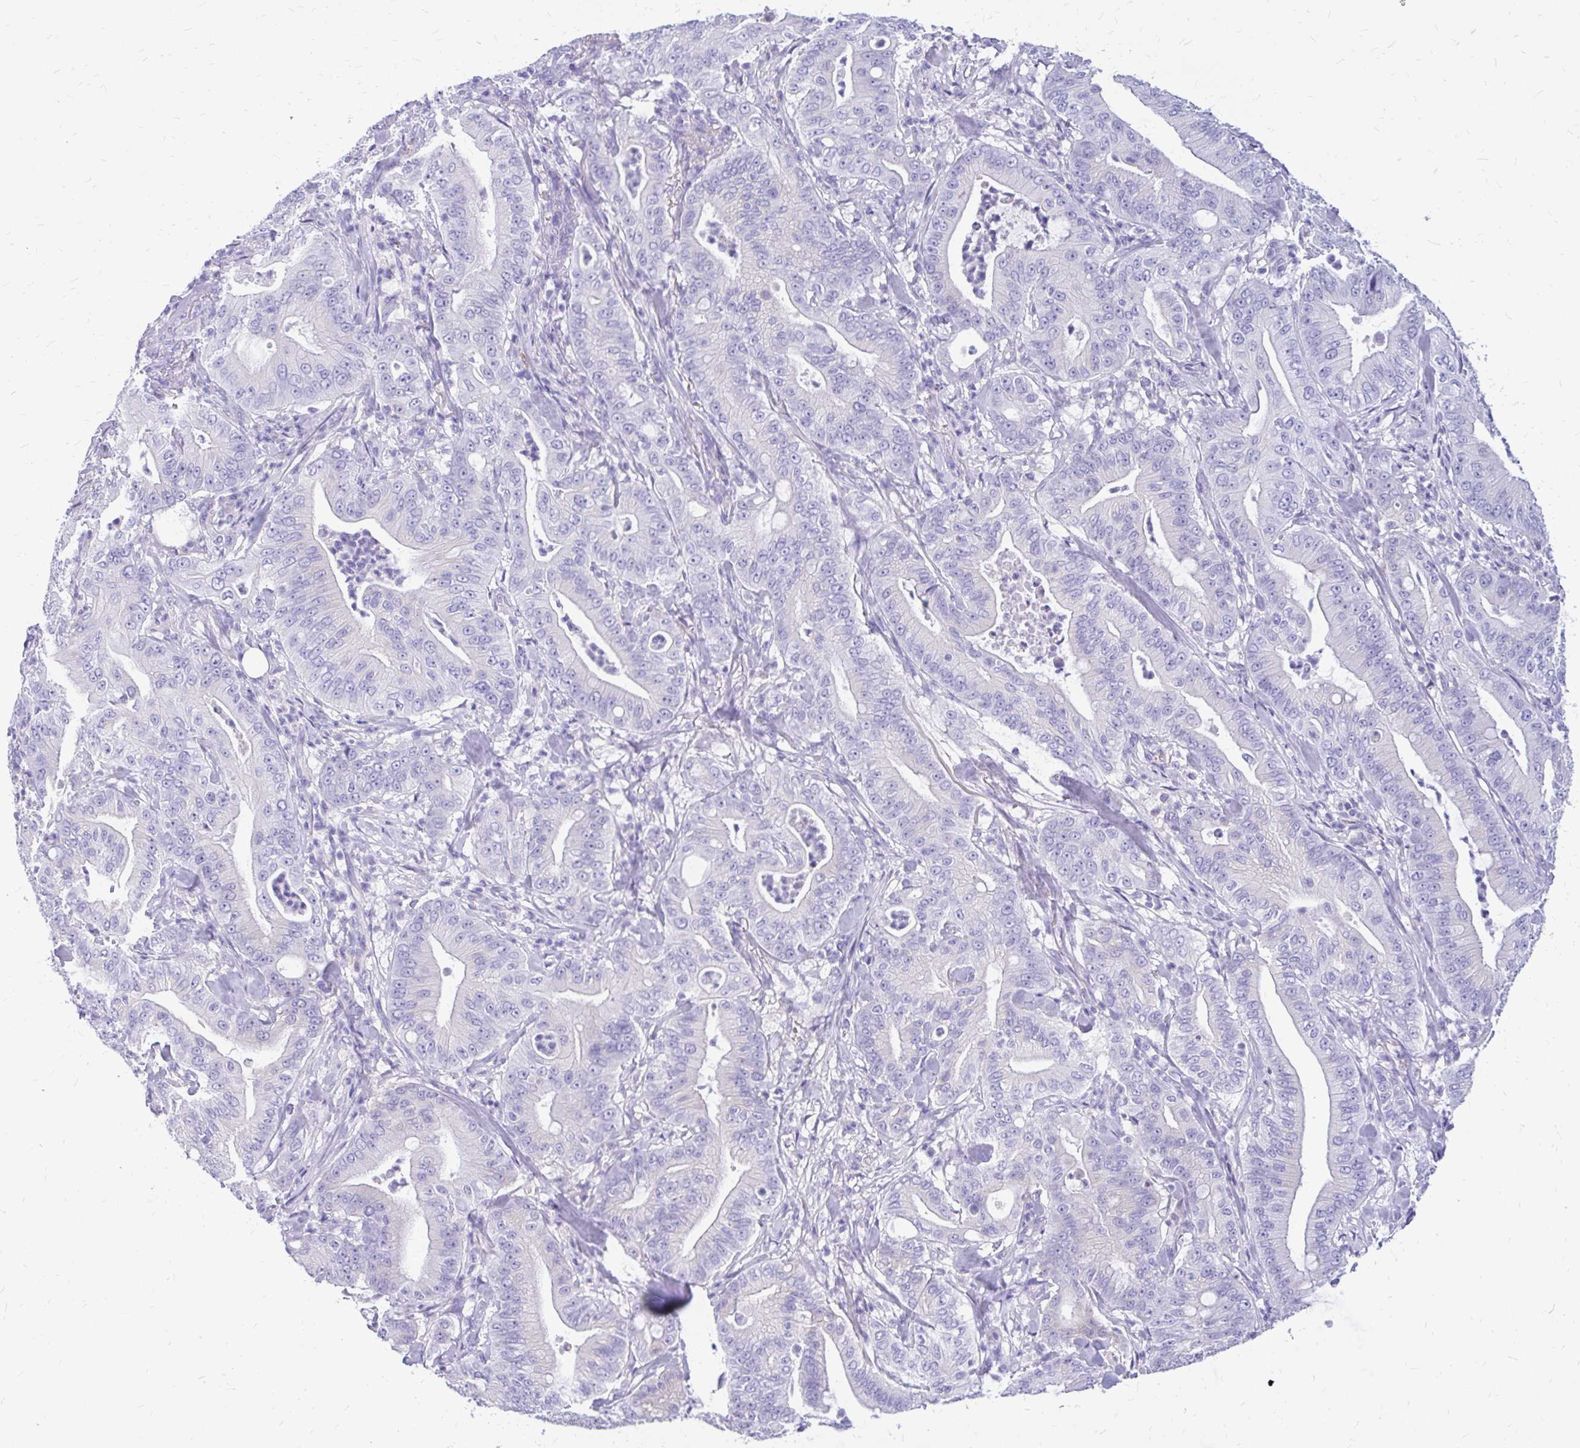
{"staining": {"intensity": "negative", "quantity": "none", "location": "none"}, "tissue": "pancreatic cancer", "cell_type": "Tumor cells", "image_type": "cancer", "snomed": [{"axis": "morphology", "description": "Adenocarcinoma, NOS"}, {"axis": "topography", "description": "Pancreas"}], "caption": "Tumor cells show no significant protein staining in pancreatic adenocarcinoma.", "gene": "MAP1LC3A", "patient": {"sex": "male", "age": 71}}